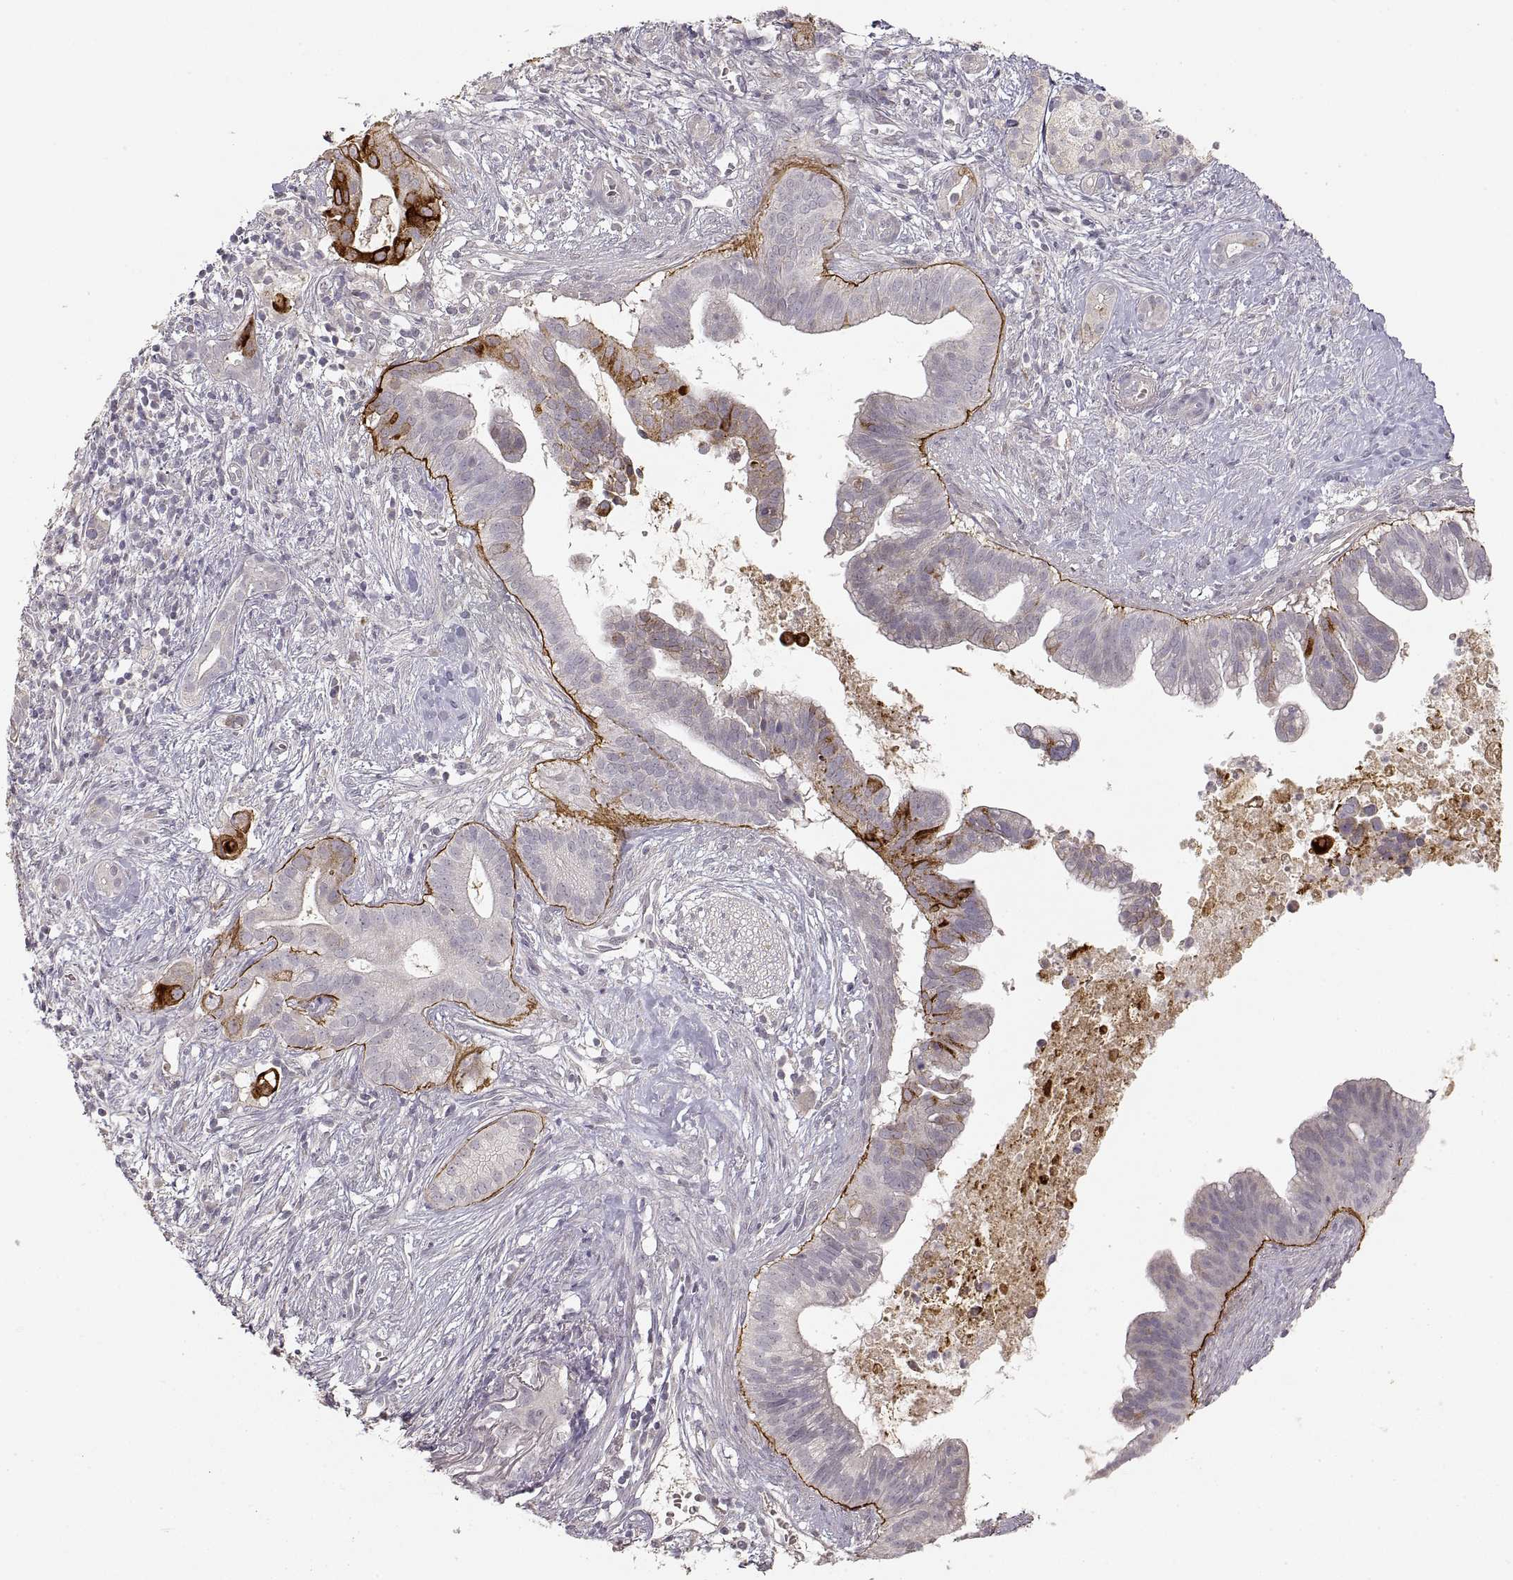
{"staining": {"intensity": "strong", "quantity": "<25%", "location": "cytoplasmic/membranous"}, "tissue": "pancreatic cancer", "cell_type": "Tumor cells", "image_type": "cancer", "snomed": [{"axis": "morphology", "description": "Adenocarcinoma, NOS"}, {"axis": "topography", "description": "Pancreas"}], "caption": "Immunohistochemical staining of adenocarcinoma (pancreatic) displays strong cytoplasmic/membranous protein staining in about <25% of tumor cells.", "gene": "LAMC2", "patient": {"sex": "male", "age": 61}}